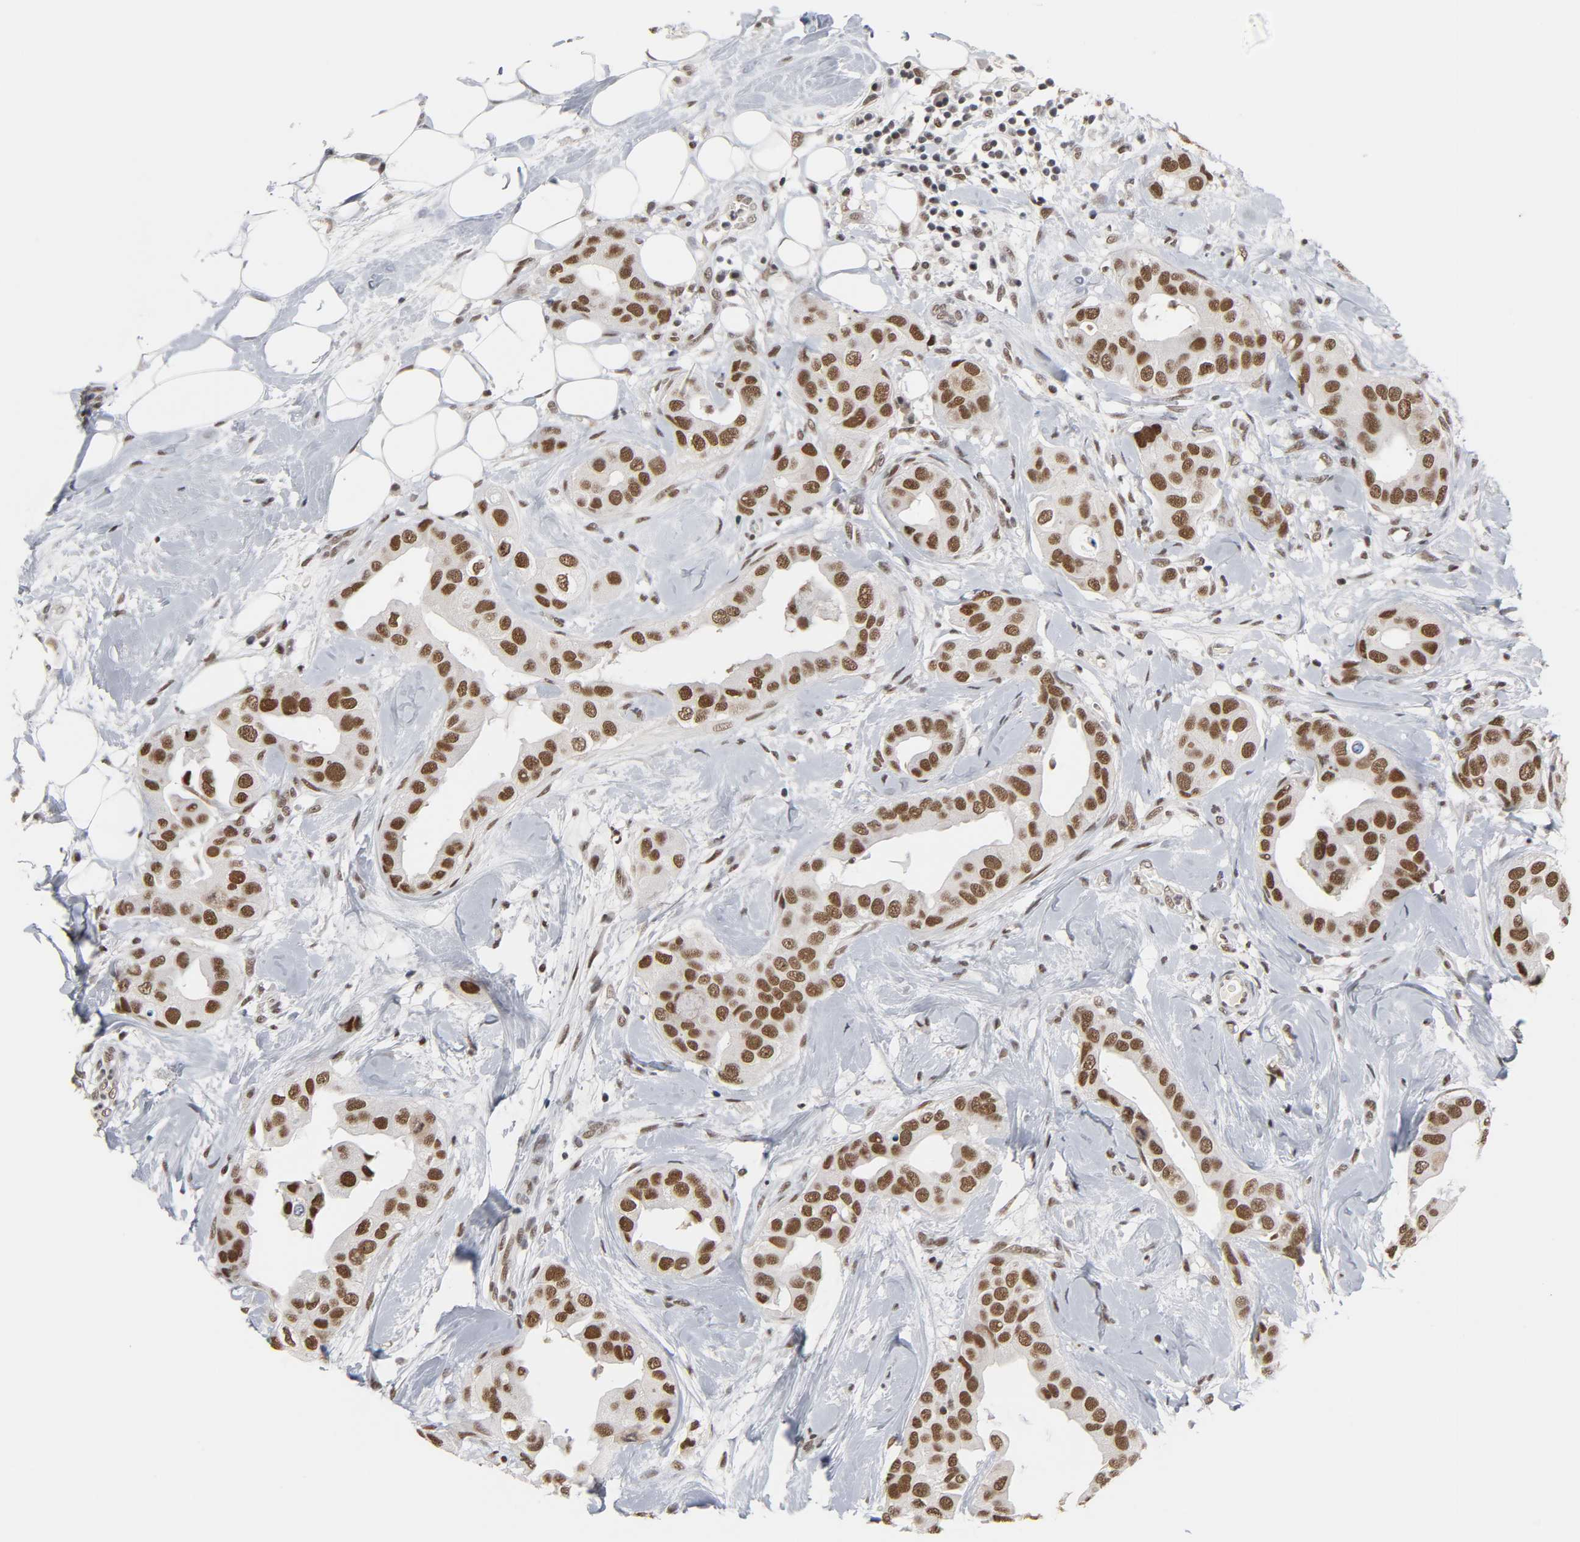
{"staining": {"intensity": "moderate", "quantity": ">75%", "location": "nuclear"}, "tissue": "breast cancer", "cell_type": "Tumor cells", "image_type": "cancer", "snomed": [{"axis": "morphology", "description": "Duct carcinoma"}, {"axis": "topography", "description": "Breast"}], "caption": "A brown stain shows moderate nuclear expression of a protein in breast cancer tumor cells.", "gene": "TRIM33", "patient": {"sex": "female", "age": 40}}